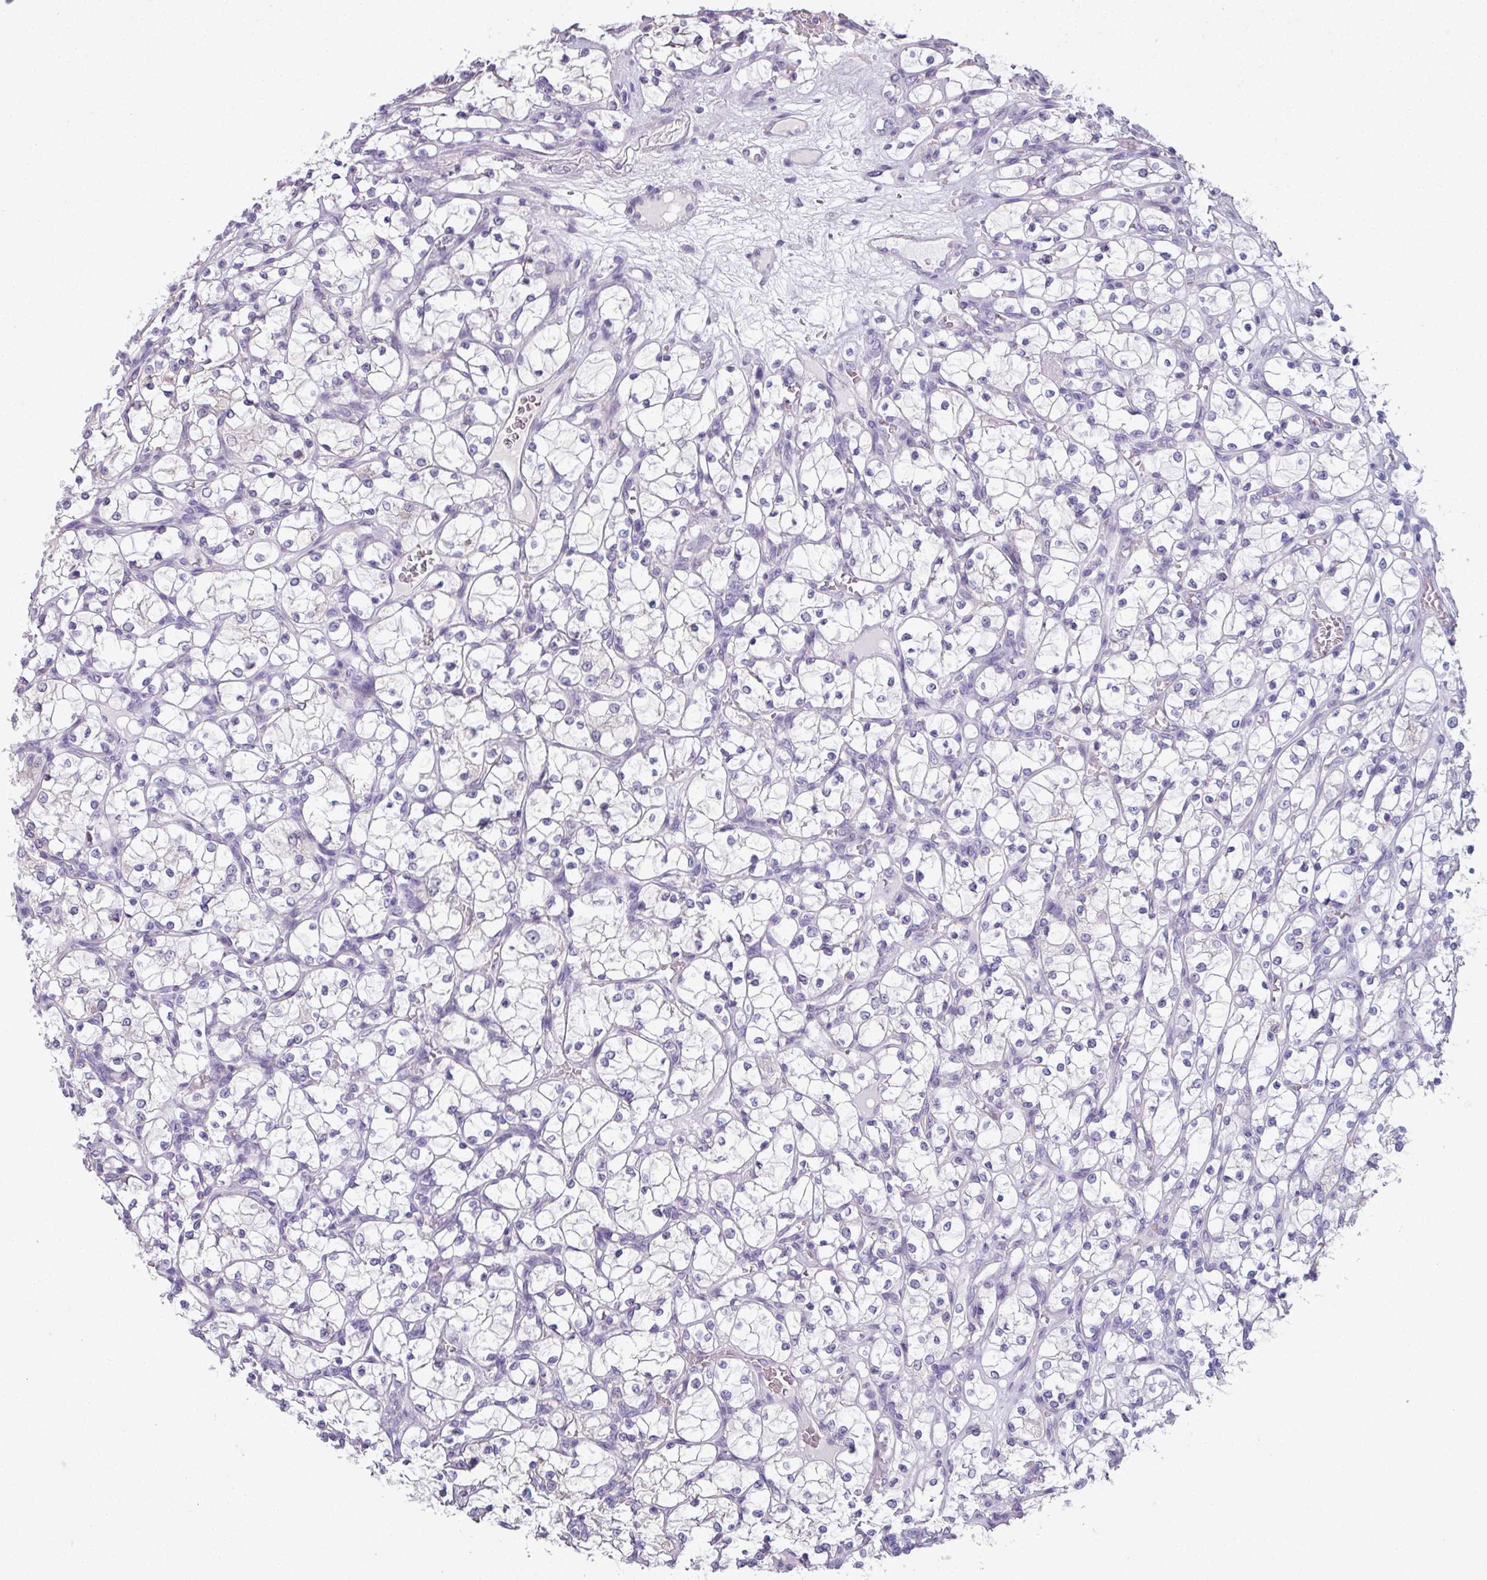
{"staining": {"intensity": "negative", "quantity": "none", "location": "none"}, "tissue": "renal cancer", "cell_type": "Tumor cells", "image_type": "cancer", "snomed": [{"axis": "morphology", "description": "Adenocarcinoma, NOS"}, {"axis": "topography", "description": "Kidney"}], "caption": "Immunohistochemical staining of human renal cancer (adenocarcinoma) displays no significant staining in tumor cells. Nuclei are stained in blue.", "gene": "C20orf27", "patient": {"sex": "female", "age": 69}}